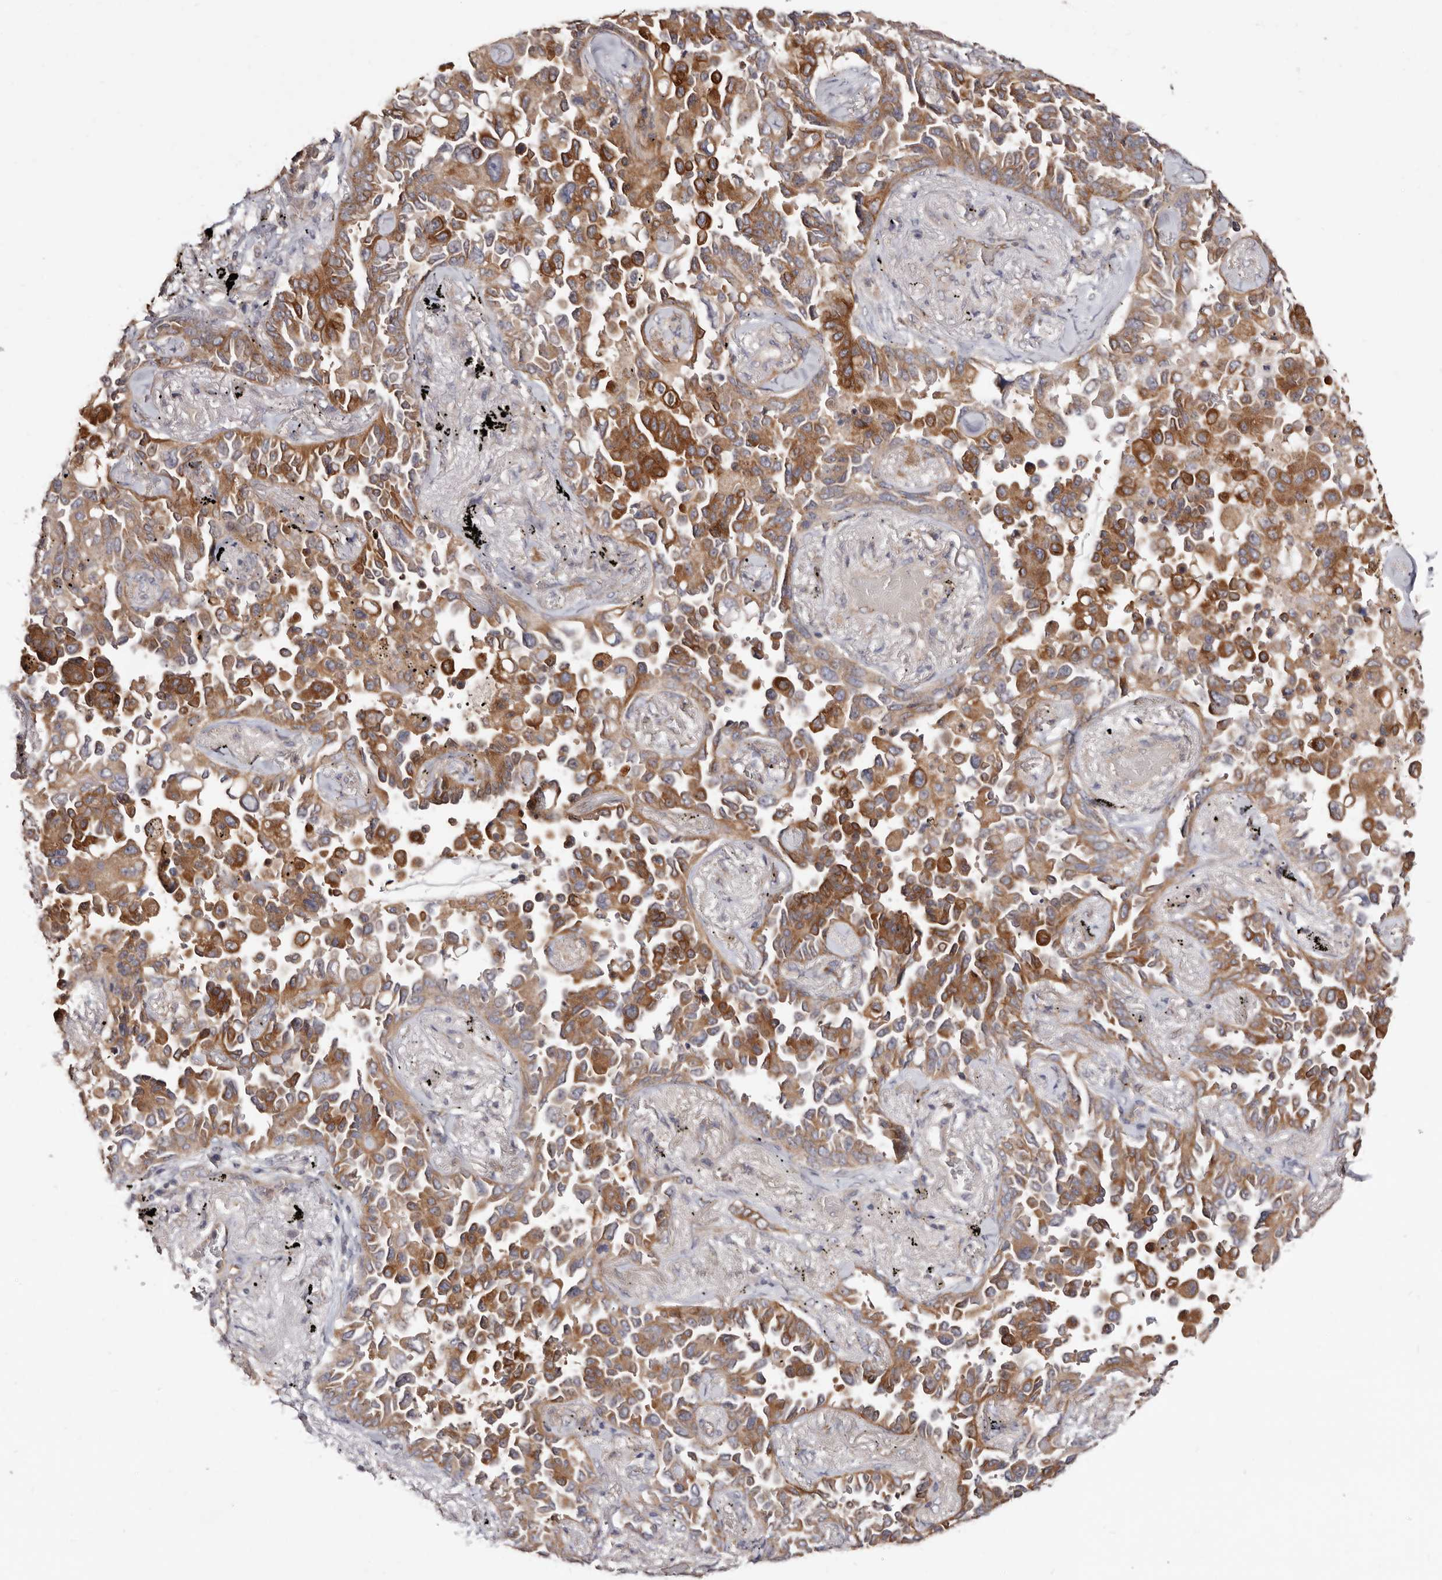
{"staining": {"intensity": "moderate", "quantity": ">75%", "location": "cytoplasmic/membranous"}, "tissue": "lung cancer", "cell_type": "Tumor cells", "image_type": "cancer", "snomed": [{"axis": "morphology", "description": "Adenocarcinoma, NOS"}, {"axis": "topography", "description": "Lung"}], "caption": "Adenocarcinoma (lung) stained with a protein marker reveals moderate staining in tumor cells.", "gene": "LRRC25", "patient": {"sex": "female", "age": 67}}